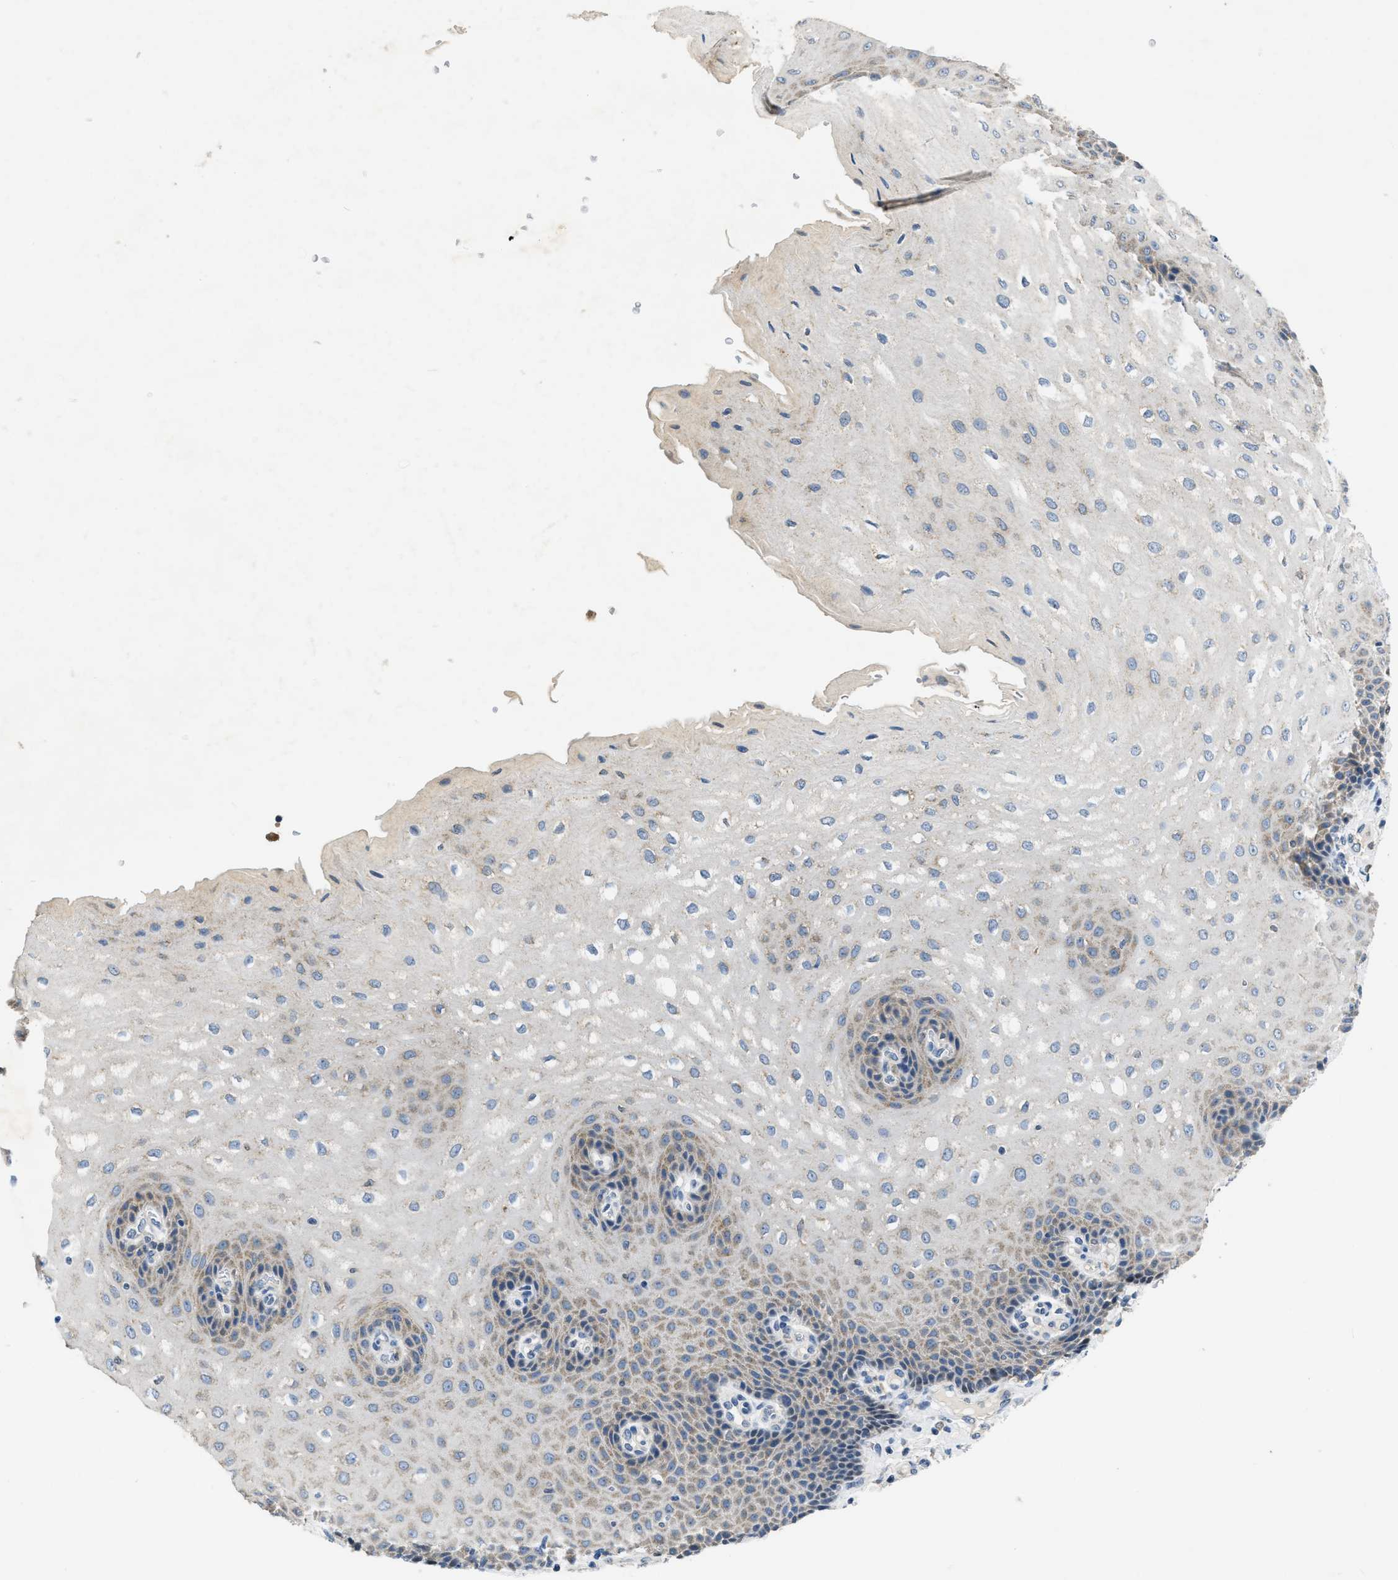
{"staining": {"intensity": "weak", "quantity": "25%-75%", "location": "cytoplasmic/membranous"}, "tissue": "esophagus", "cell_type": "Squamous epithelial cells", "image_type": "normal", "snomed": [{"axis": "morphology", "description": "Normal tissue, NOS"}, {"axis": "topography", "description": "Esophagus"}], "caption": "Protein expression analysis of benign esophagus demonstrates weak cytoplasmic/membranous staining in approximately 25%-75% of squamous epithelial cells.", "gene": "TOMM34", "patient": {"sex": "male", "age": 54}}